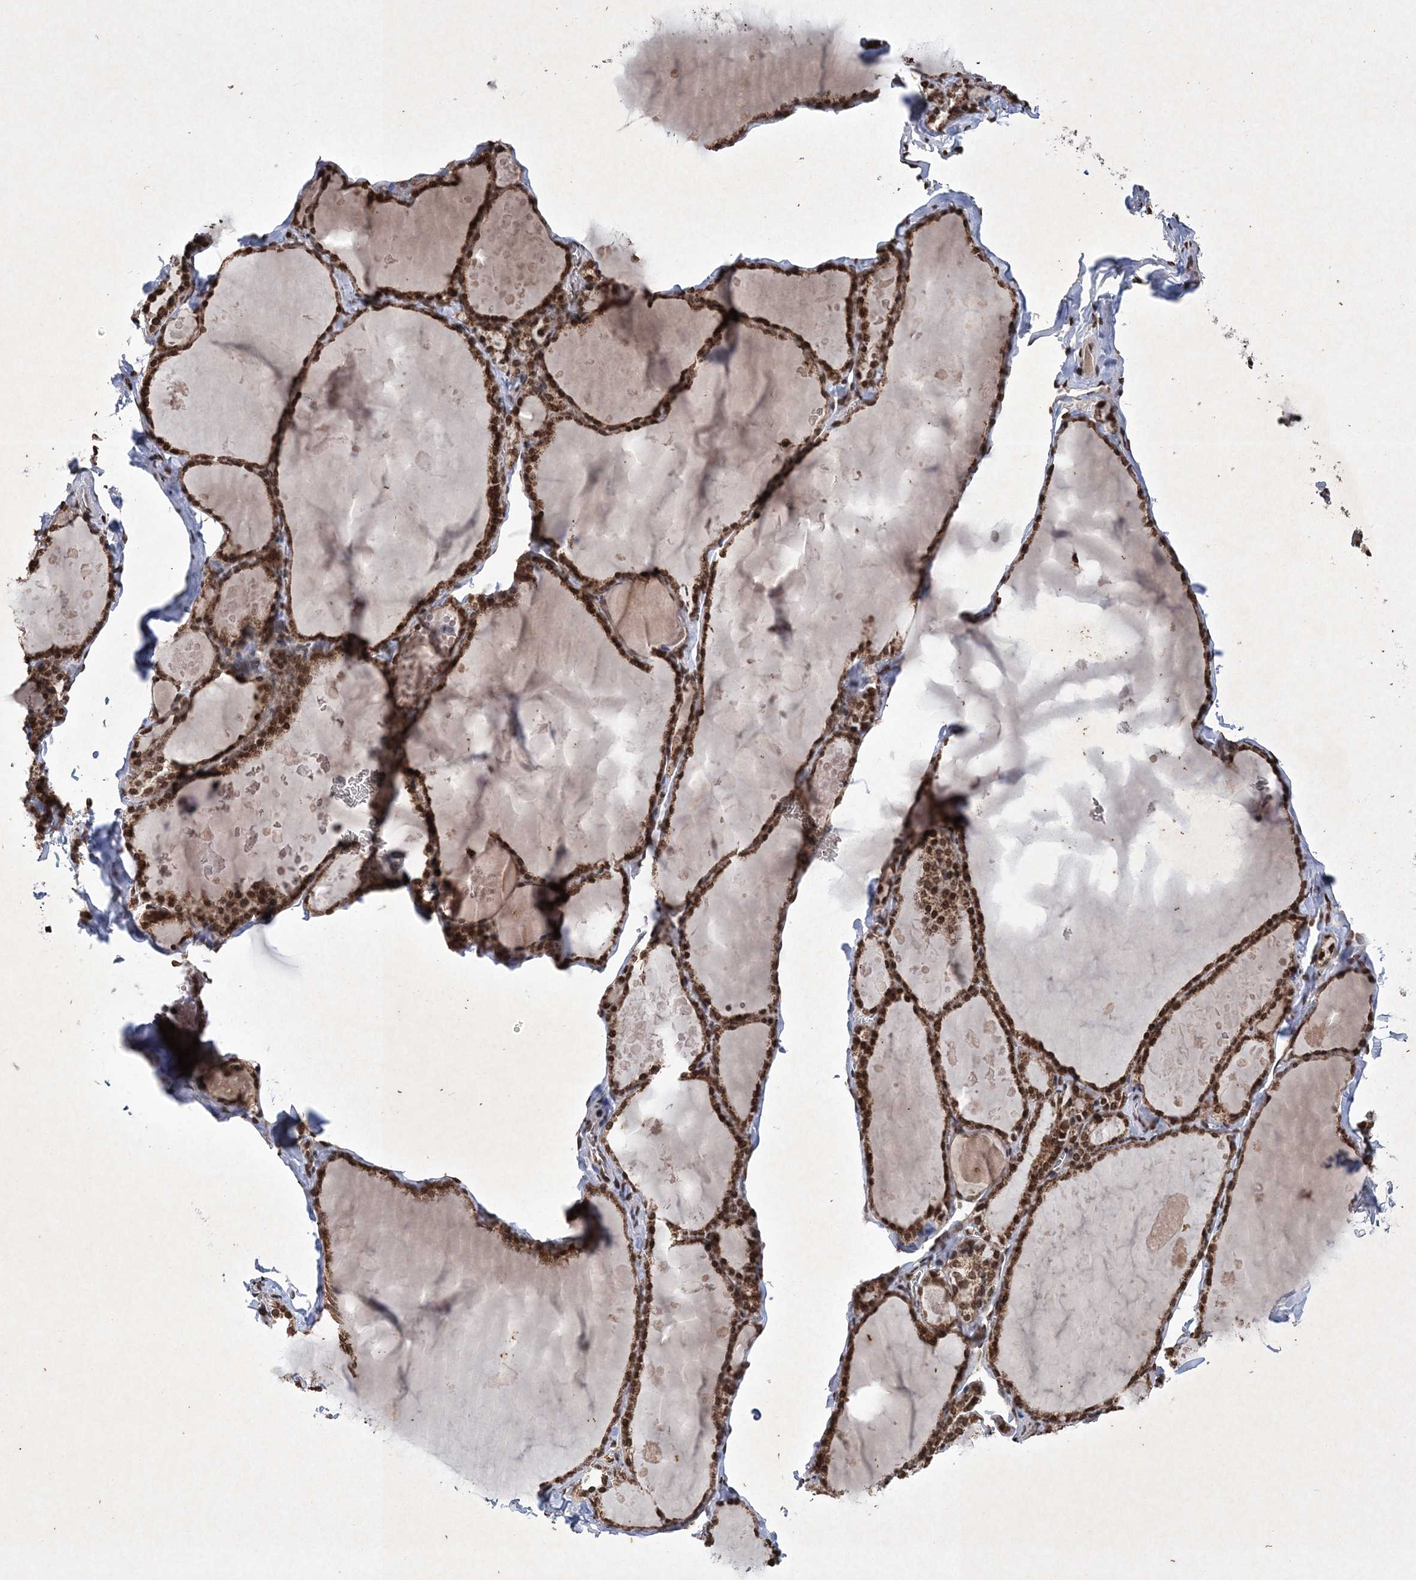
{"staining": {"intensity": "moderate", "quantity": ">75%", "location": "cytoplasmic/membranous,nuclear"}, "tissue": "thyroid gland", "cell_type": "Glandular cells", "image_type": "normal", "snomed": [{"axis": "morphology", "description": "Normal tissue, NOS"}, {"axis": "topography", "description": "Thyroid gland"}], "caption": "The photomicrograph shows a brown stain indicating the presence of a protein in the cytoplasmic/membranous,nuclear of glandular cells in thyroid gland.", "gene": "NEDD9", "patient": {"sex": "male", "age": 56}}